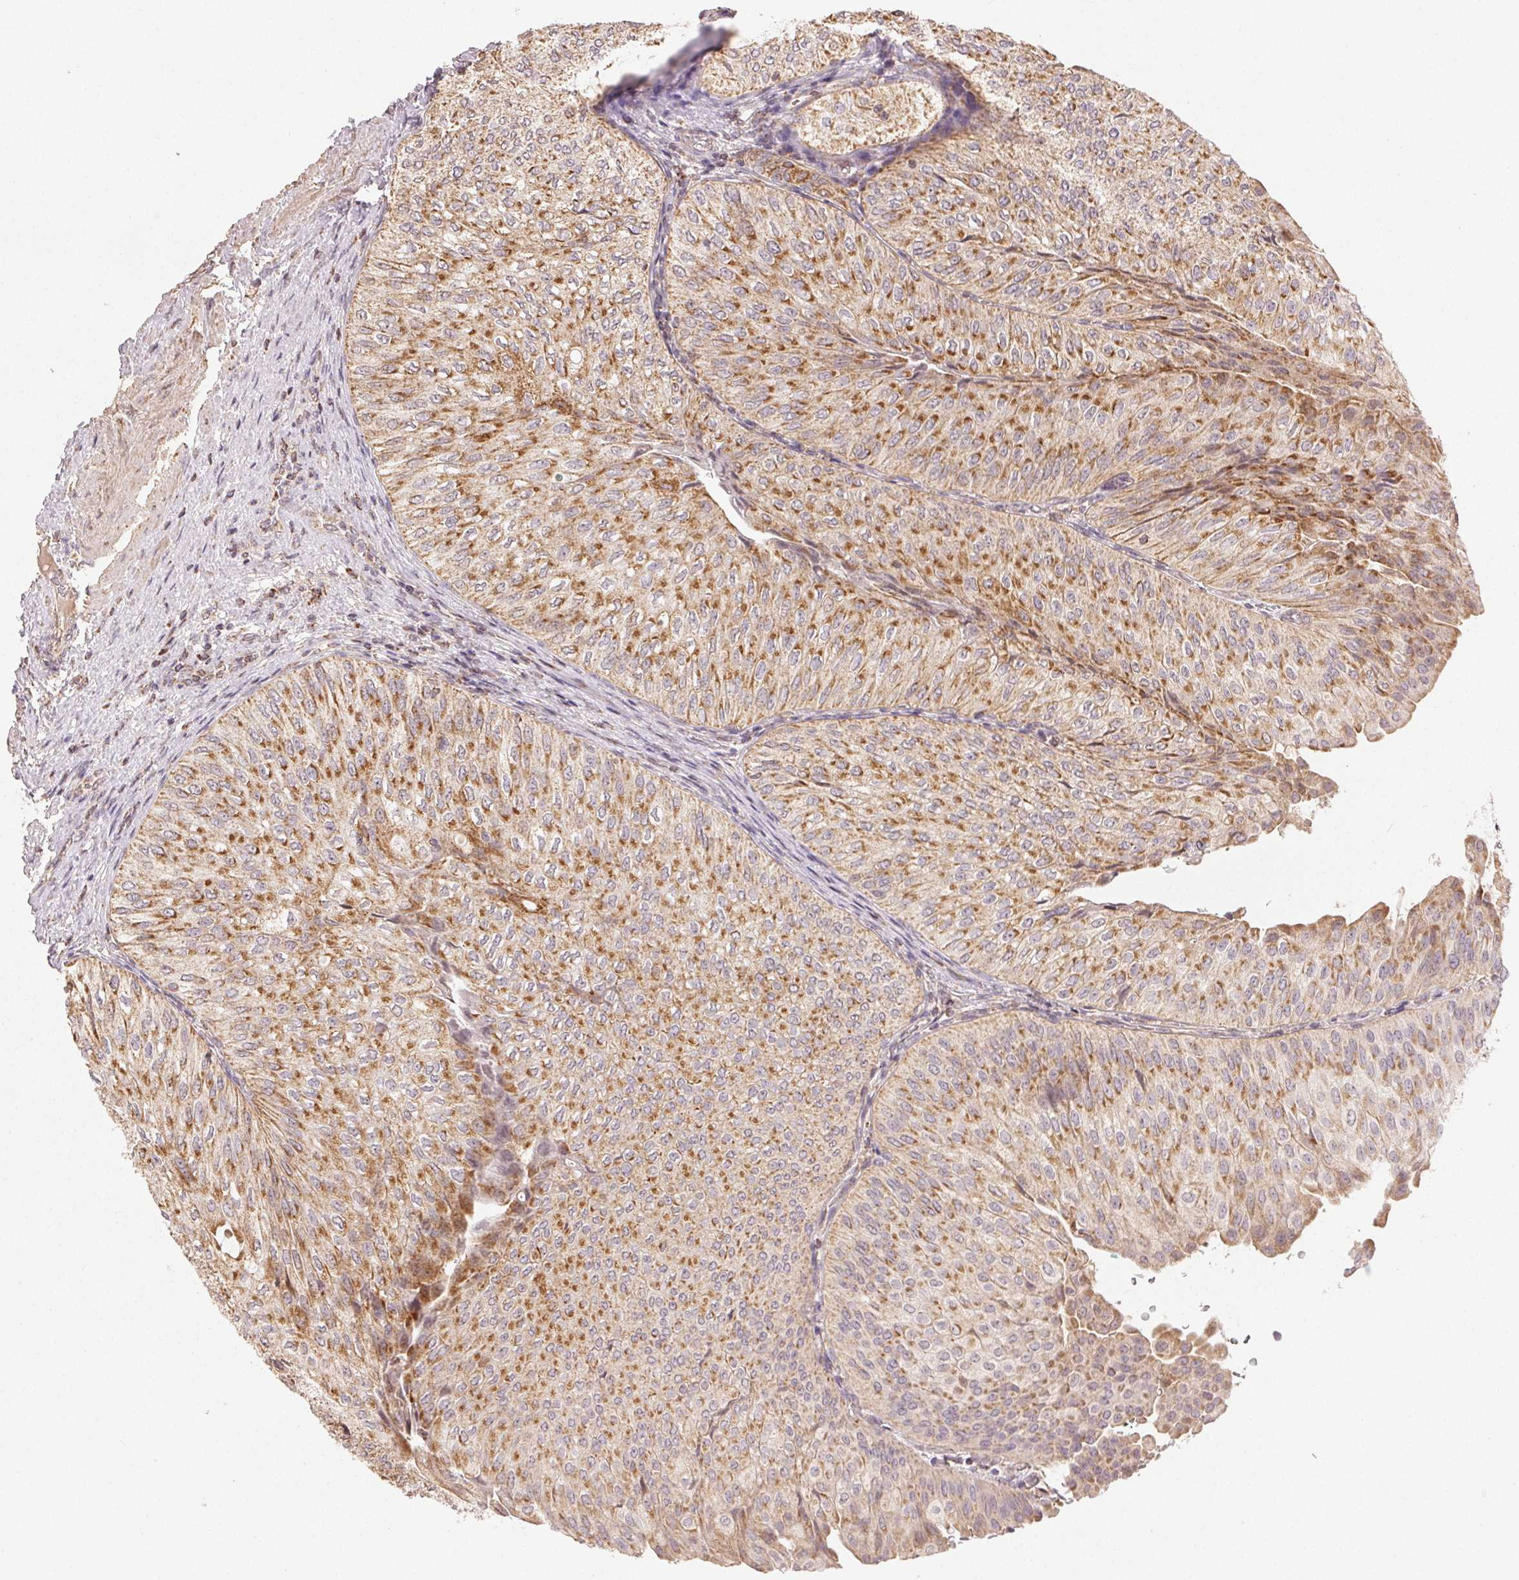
{"staining": {"intensity": "moderate", "quantity": ">75%", "location": "cytoplasmic/membranous"}, "tissue": "urothelial cancer", "cell_type": "Tumor cells", "image_type": "cancer", "snomed": [{"axis": "morphology", "description": "Urothelial carcinoma, NOS"}, {"axis": "topography", "description": "Urinary bladder"}], "caption": "This image displays immunohistochemistry staining of human urothelial cancer, with medium moderate cytoplasmic/membranous expression in about >75% of tumor cells.", "gene": "CLASP1", "patient": {"sex": "male", "age": 62}}